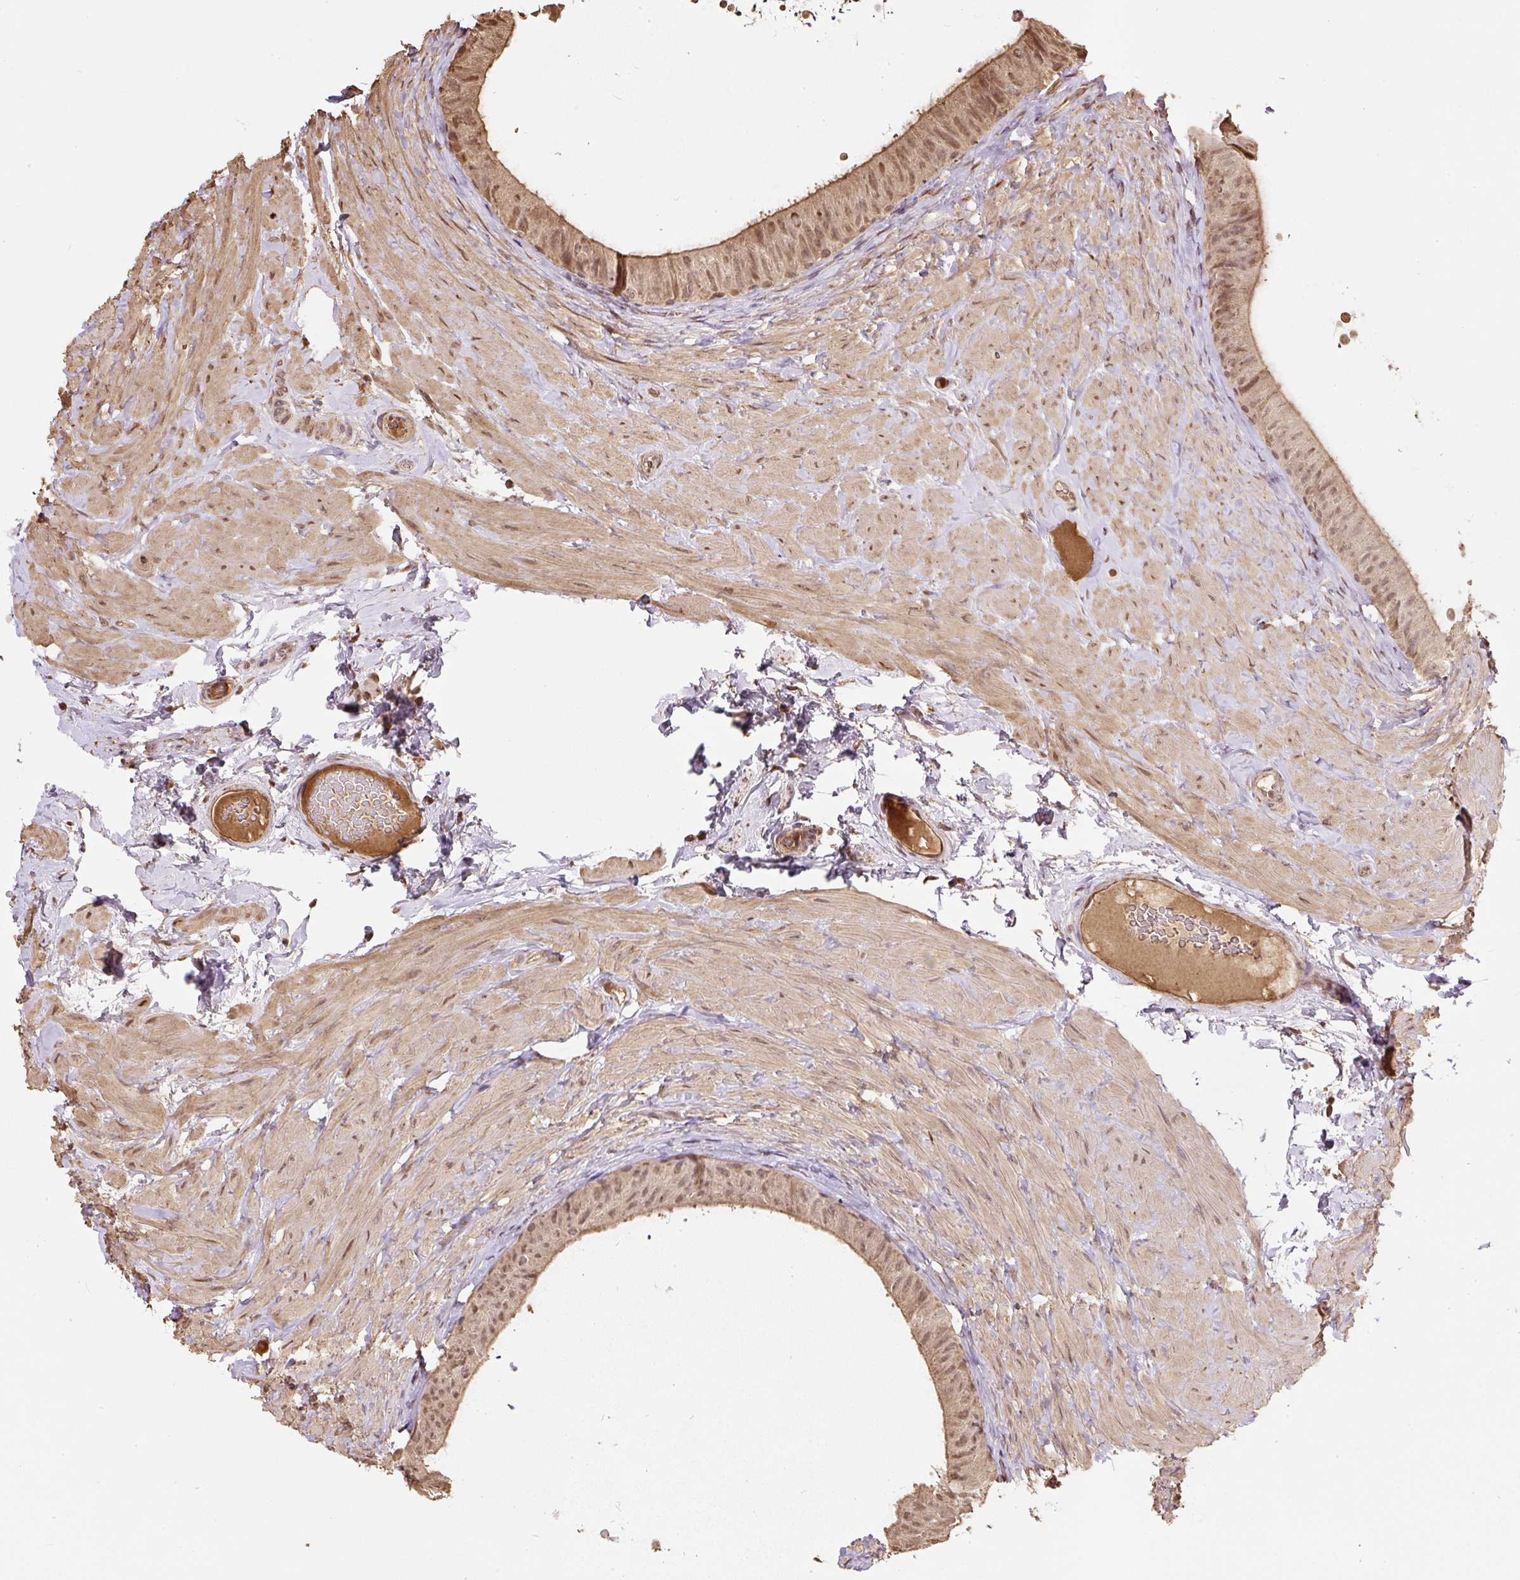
{"staining": {"intensity": "moderate", "quantity": ">75%", "location": "cytoplasmic/membranous,nuclear"}, "tissue": "epididymis", "cell_type": "Glandular cells", "image_type": "normal", "snomed": [{"axis": "morphology", "description": "Normal tissue, NOS"}, {"axis": "topography", "description": "Epididymis, spermatic cord, NOS"}, {"axis": "topography", "description": "Epididymis"}], "caption": "Immunohistochemical staining of normal human epididymis displays >75% levels of moderate cytoplasmic/membranous,nuclear protein expression in about >75% of glandular cells. (Brightfield microscopy of DAB IHC at high magnification).", "gene": "TMEM170B", "patient": {"sex": "male", "age": 31}}